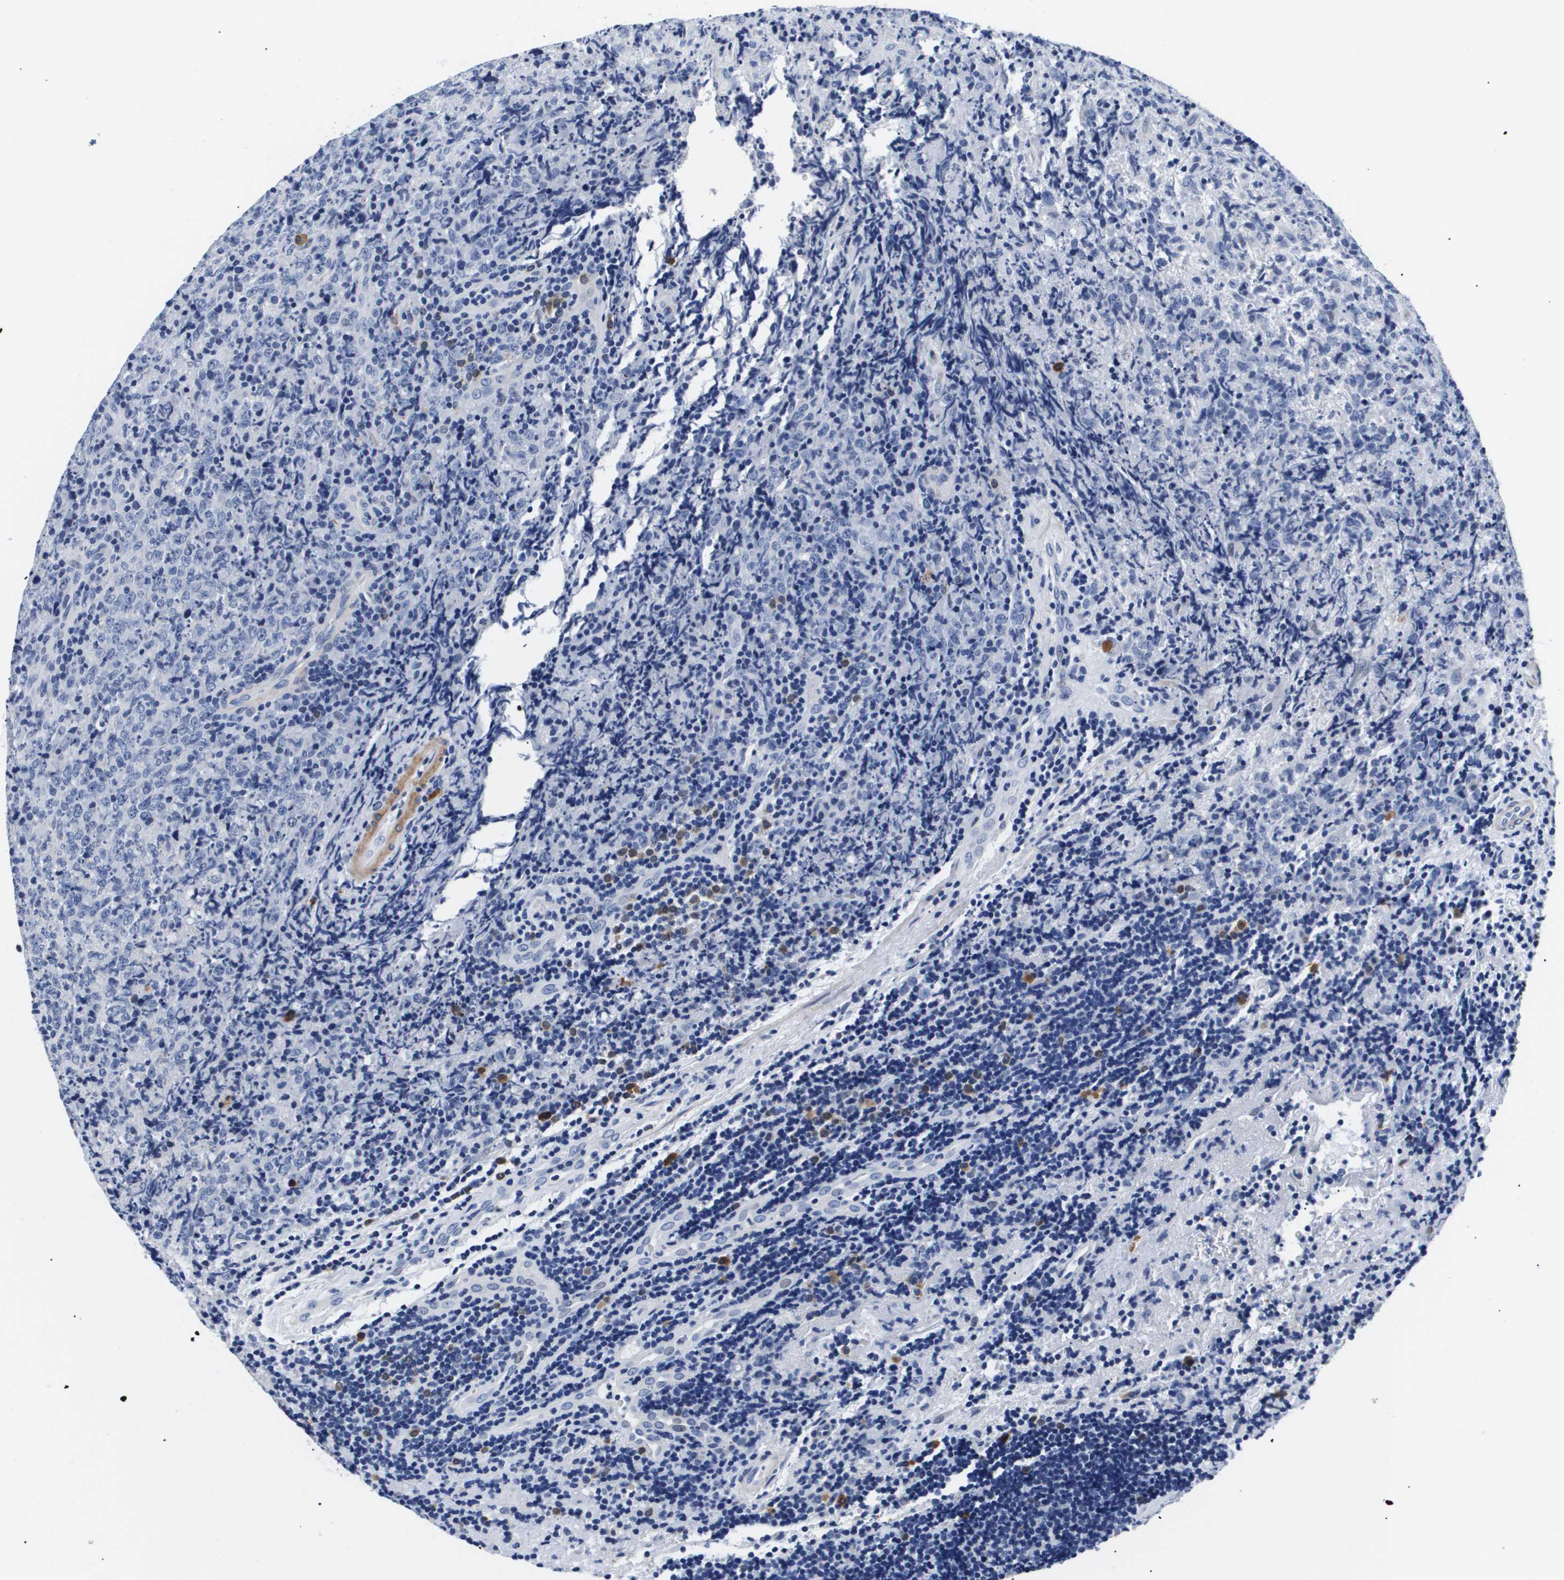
{"staining": {"intensity": "negative", "quantity": "none", "location": "none"}, "tissue": "lymphoma", "cell_type": "Tumor cells", "image_type": "cancer", "snomed": [{"axis": "morphology", "description": "Malignant lymphoma, non-Hodgkin's type, High grade"}, {"axis": "topography", "description": "Tonsil"}], "caption": "IHC histopathology image of human malignant lymphoma, non-Hodgkin's type (high-grade) stained for a protein (brown), which shows no staining in tumor cells.", "gene": "SHD", "patient": {"sex": "female", "age": 36}}